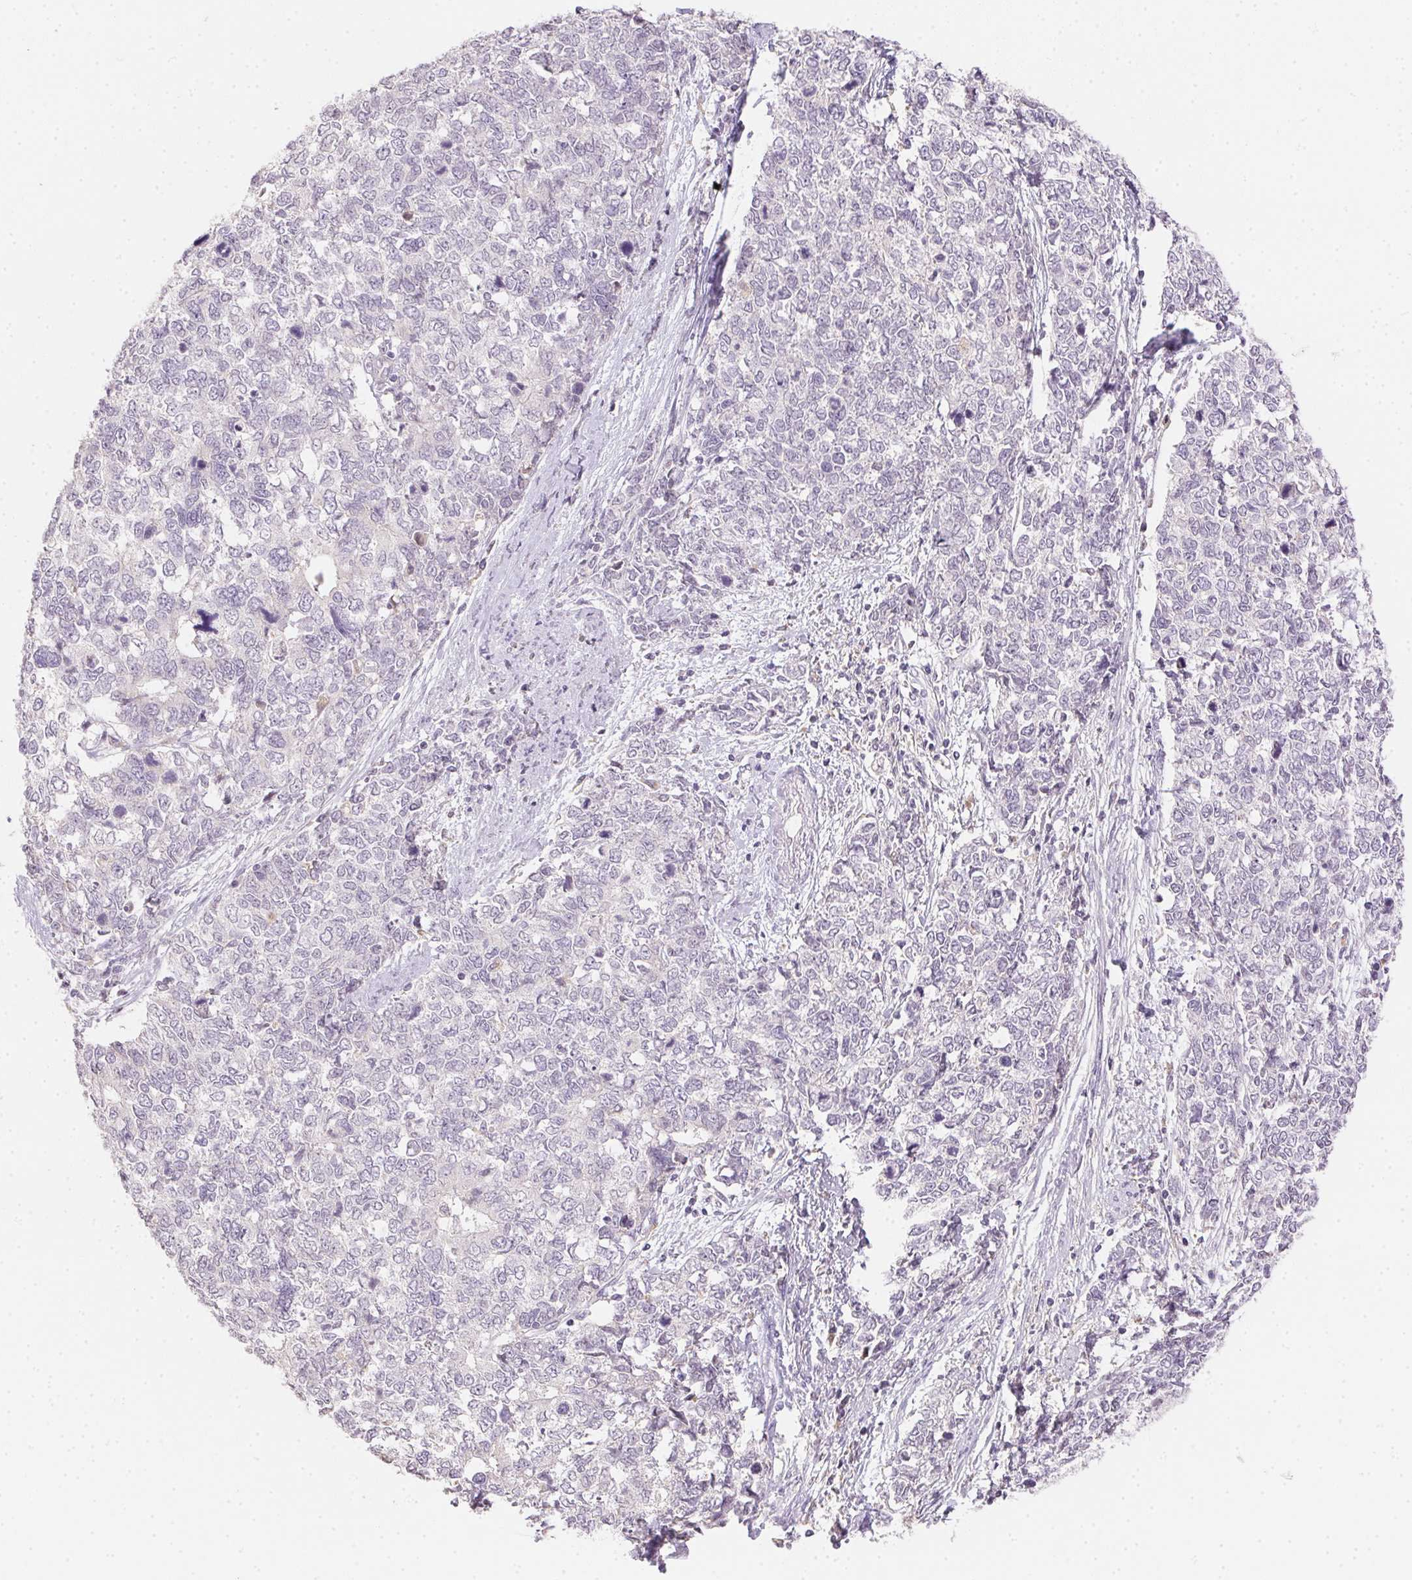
{"staining": {"intensity": "negative", "quantity": "none", "location": "none"}, "tissue": "cervical cancer", "cell_type": "Tumor cells", "image_type": "cancer", "snomed": [{"axis": "morphology", "description": "Adenocarcinoma, NOS"}, {"axis": "topography", "description": "Cervix"}], "caption": "The immunohistochemistry (IHC) image has no significant staining in tumor cells of cervical cancer tissue.", "gene": "SLC6A18", "patient": {"sex": "female", "age": 63}}